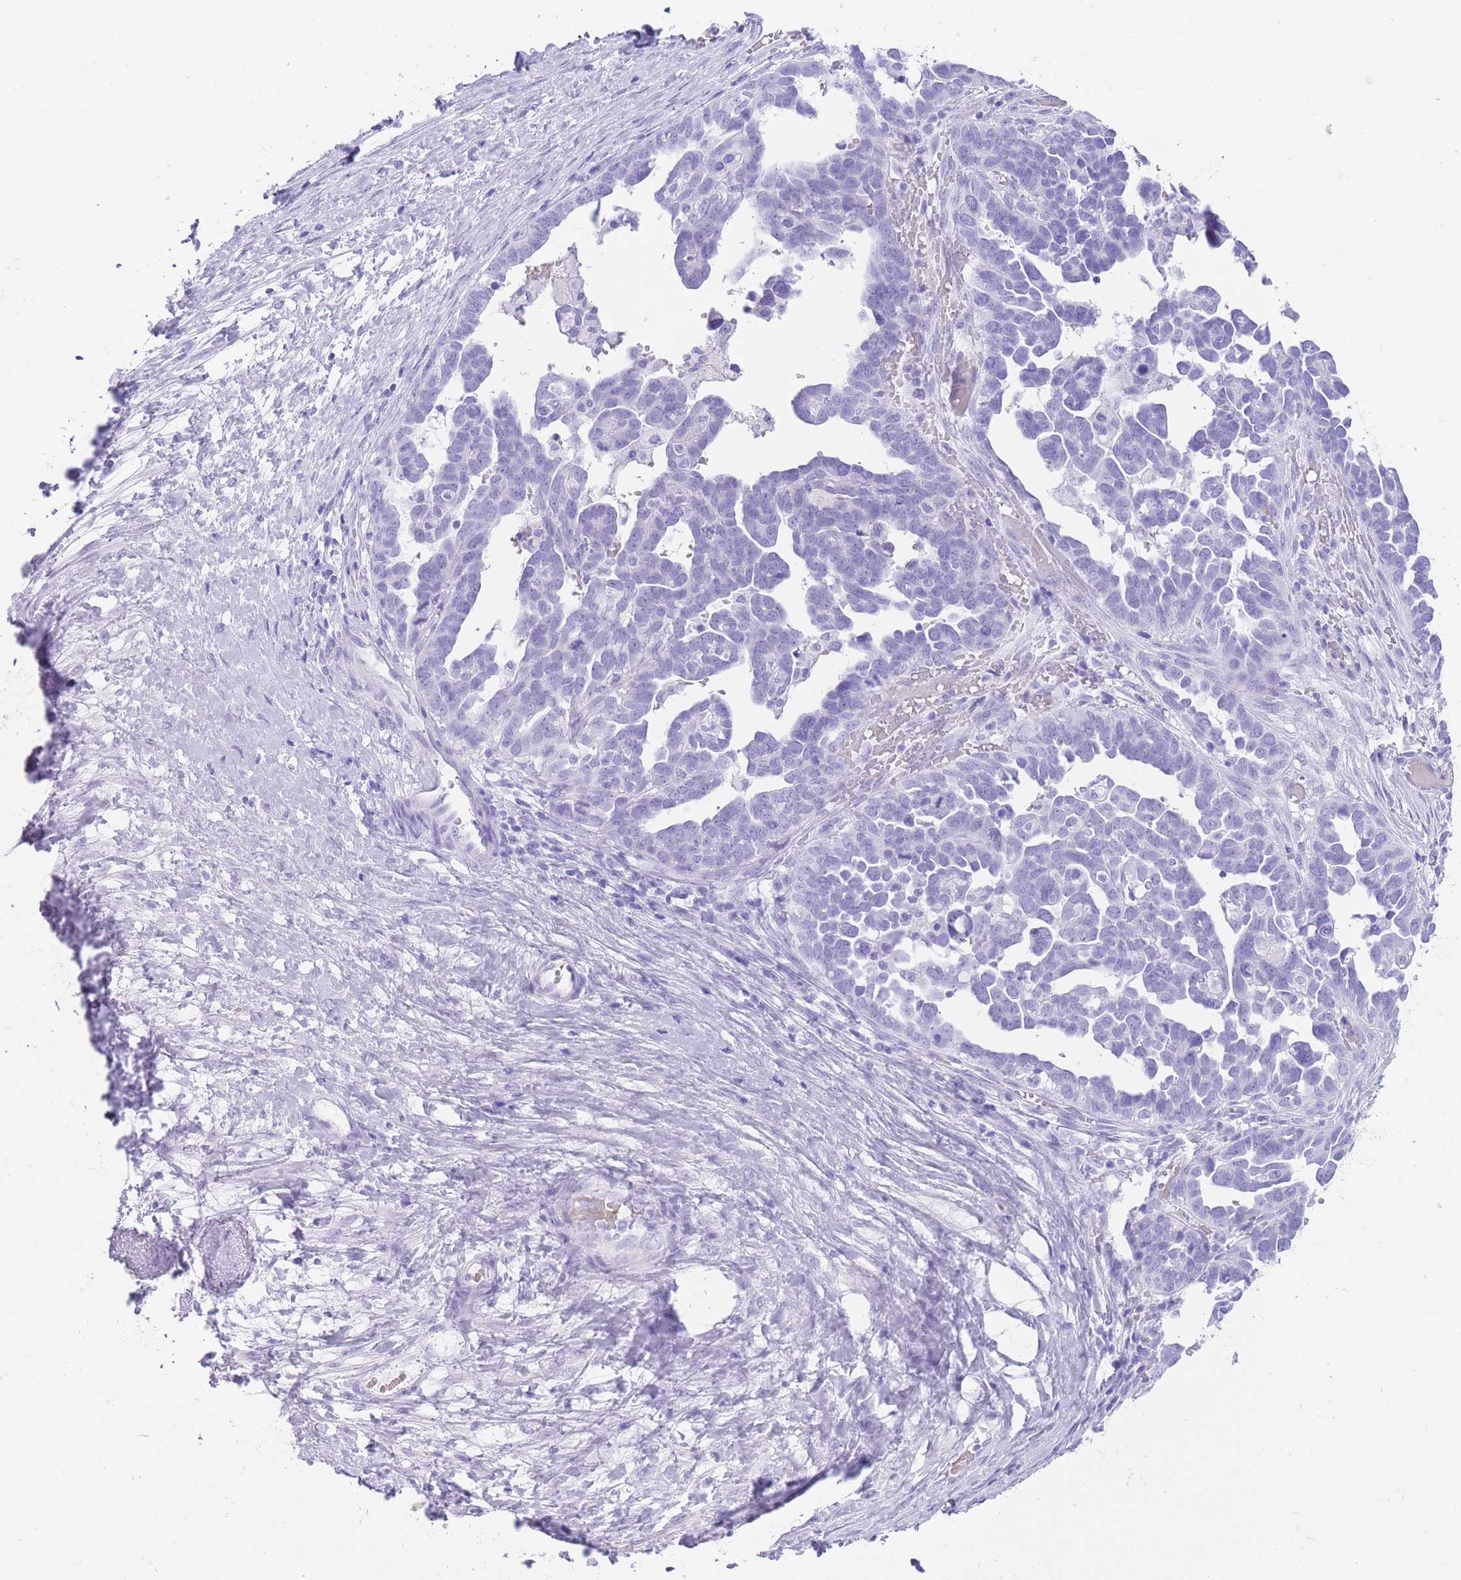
{"staining": {"intensity": "negative", "quantity": "none", "location": "none"}, "tissue": "ovarian cancer", "cell_type": "Tumor cells", "image_type": "cancer", "snomed": [{"axis": "morphology", "description": "Cystadenocarcinoma, serous, NOS"}, {"axis": "topography", "description": "Ovary"}], "caption": "DAB (3,3'-diaminobenzidine) immunohistochemical staining of human ovarian cancer (serous cystadenocarcinoma) demonstrates no significant positivity in tumor cells. (Brightfield microscopy of DAB (3,3'-diaminobenzidine) IHC at high magnification).", "gene": "ELOA2", "patient": {"sex": "female", "age": 54}}